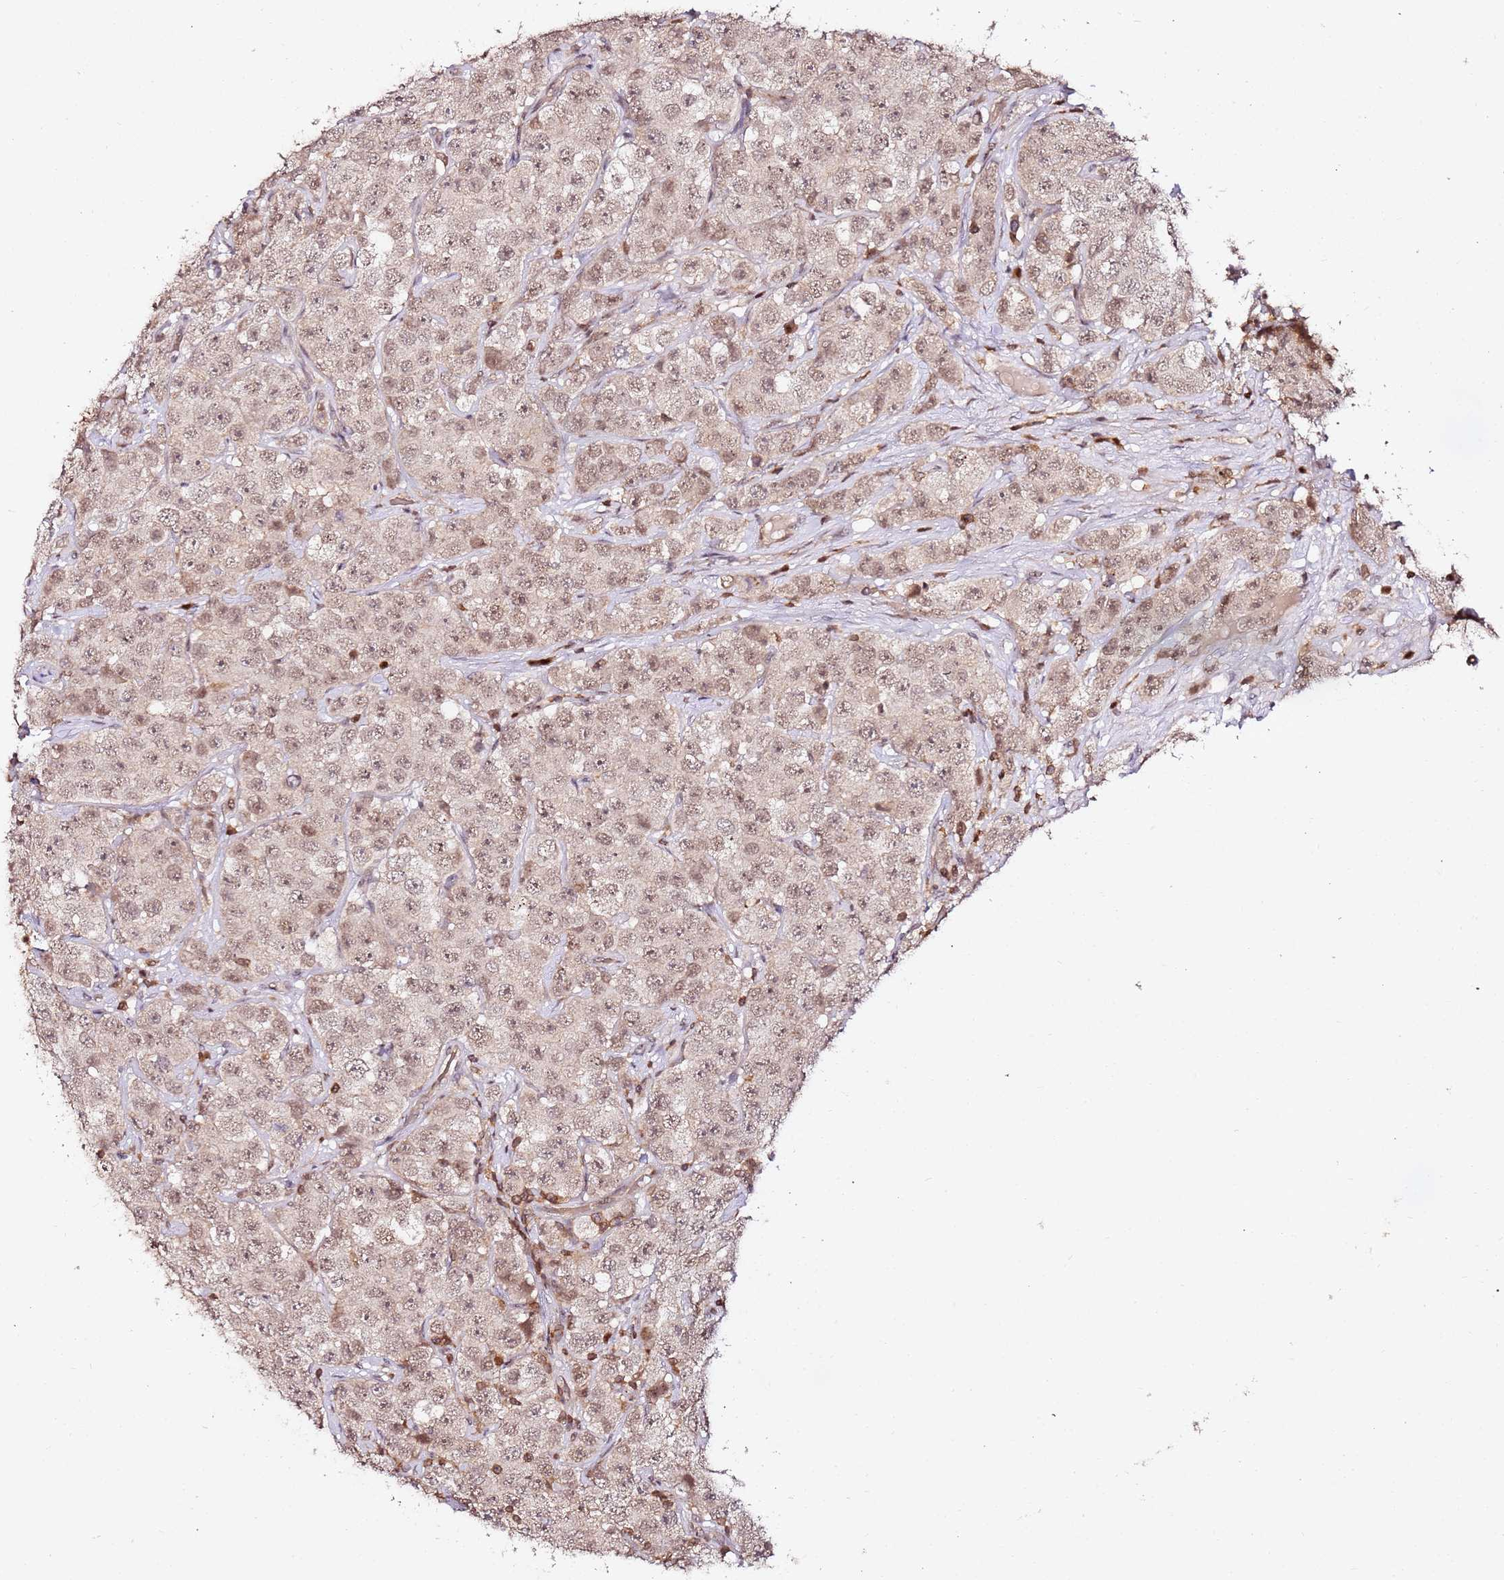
{"staining": {"intensity": "weak", "quantity": ">75%", "location": "nuclear"}, "tissue": "testis cancer", "cell_type": "Tumor cells", "image_type": "cancer", "snomed": [{"axis": "morphology", "description": "Seminoma, NOS"}, {"axis": "topography", "description": "Testis"}], "caption": "Brown immunohistochemical staining in human testis cancer demonstrates weak nuclear positivity in approximately >75% of tumor cells. (DAB IHC, brown staining for protein, blue staining for nuclei).", "gene": "OR5V1", "patient": {"sex": "male", "age": 28}}